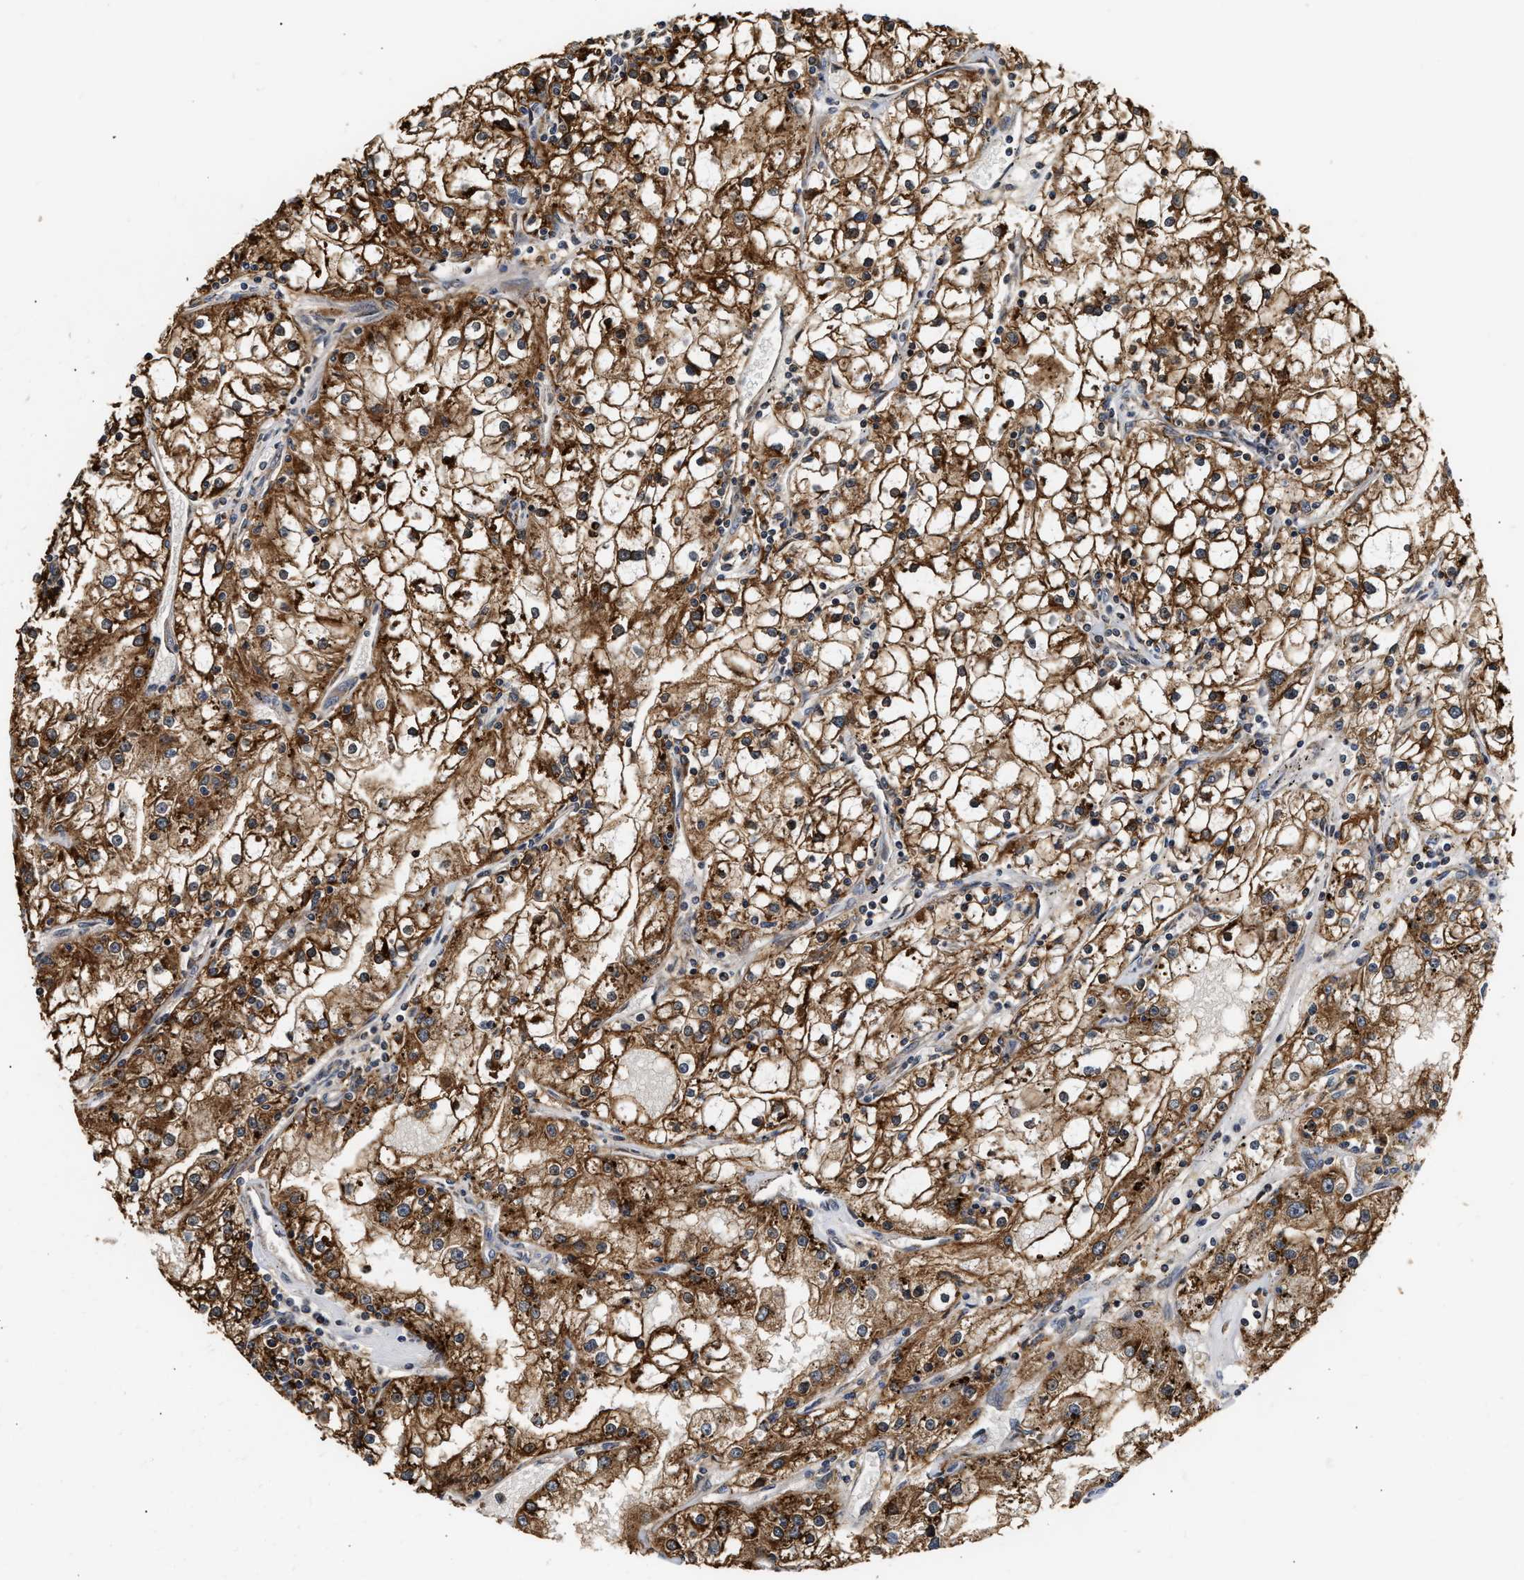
{"staining": {"intensity": "strong", "quantity": ">75%", "location": "cytoplasmic/membranous"}, "tissue": "renal cancer", "cell_type": "Tumor cells", "image_type": "cancer", "snomed": [{"axis": "morphology", "description": "Adenocarcinoma, NOS"}, {"axis": "topography", "description": "Kidney"}], "caption": "Renal adenocarcinoma stained with DAB (3,3'-diaminobenzidine) IHC displays high levels of strong cytoplasmic/membranous staining in approximately >75% of tumor cells. (DAB = brown stain, brightfield microscopy at high magnification).", "gene": "EXTL2", "patient": {"sex": "male", "age": 56}}